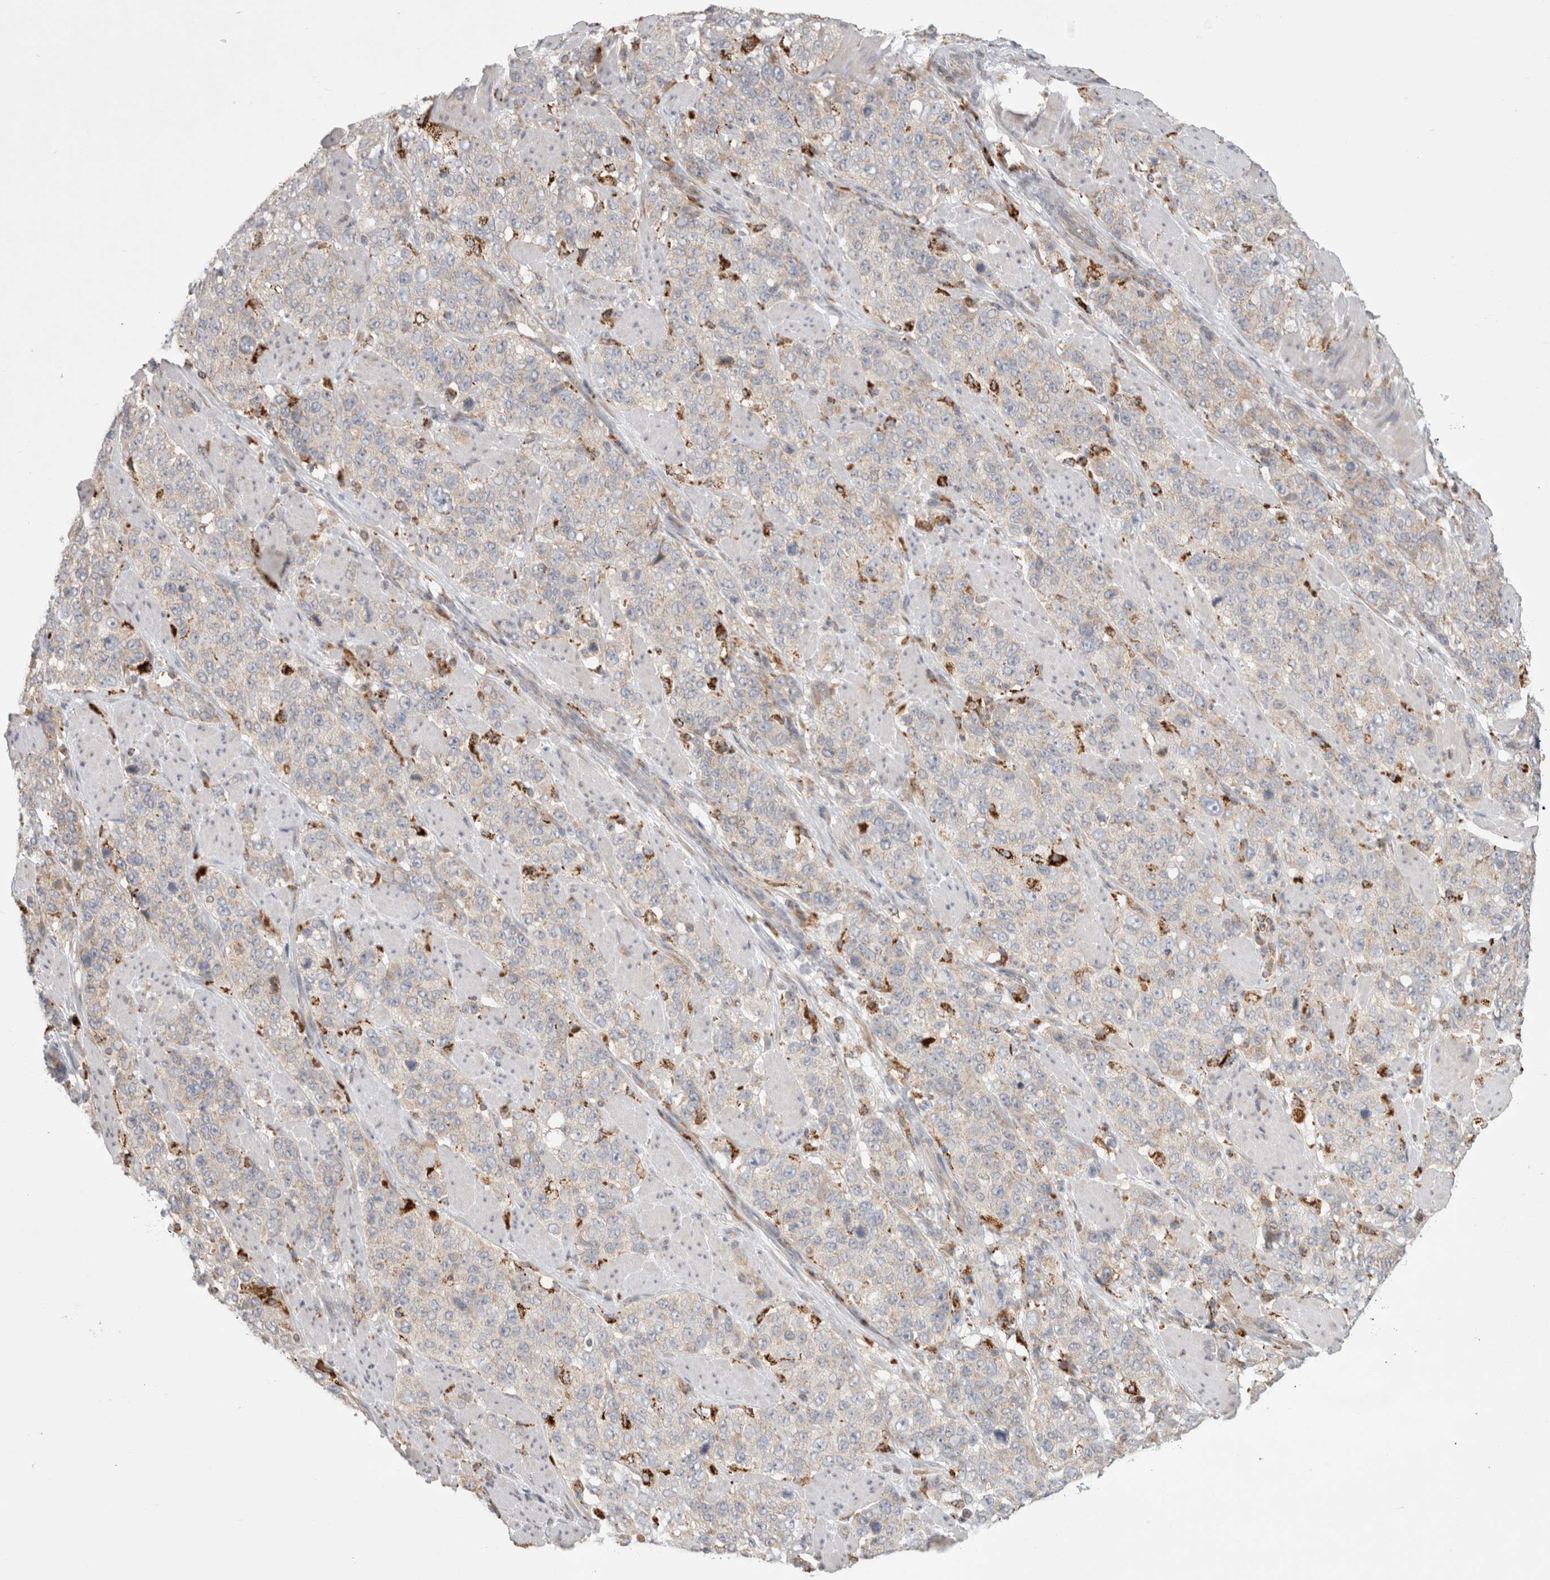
{"staining": {"intensity": "weak", "quantity": "<25%", "location": "cytoplasmic/membranous"}, "tissue": "stomach cancer", "cell_type": "Tumor cells", "image_type": "cancer", "snomed": [{"axis": "morphology", "description": "Adenocarcinoma, NOS"}, {"axis": "topography", "description": "Stomach"}], "caption": "This is an IHC image of human stomach cancer. There is no staining in tumor cells.", "gene": "HROB", "patient": {"sex": "male", "age": 48}}